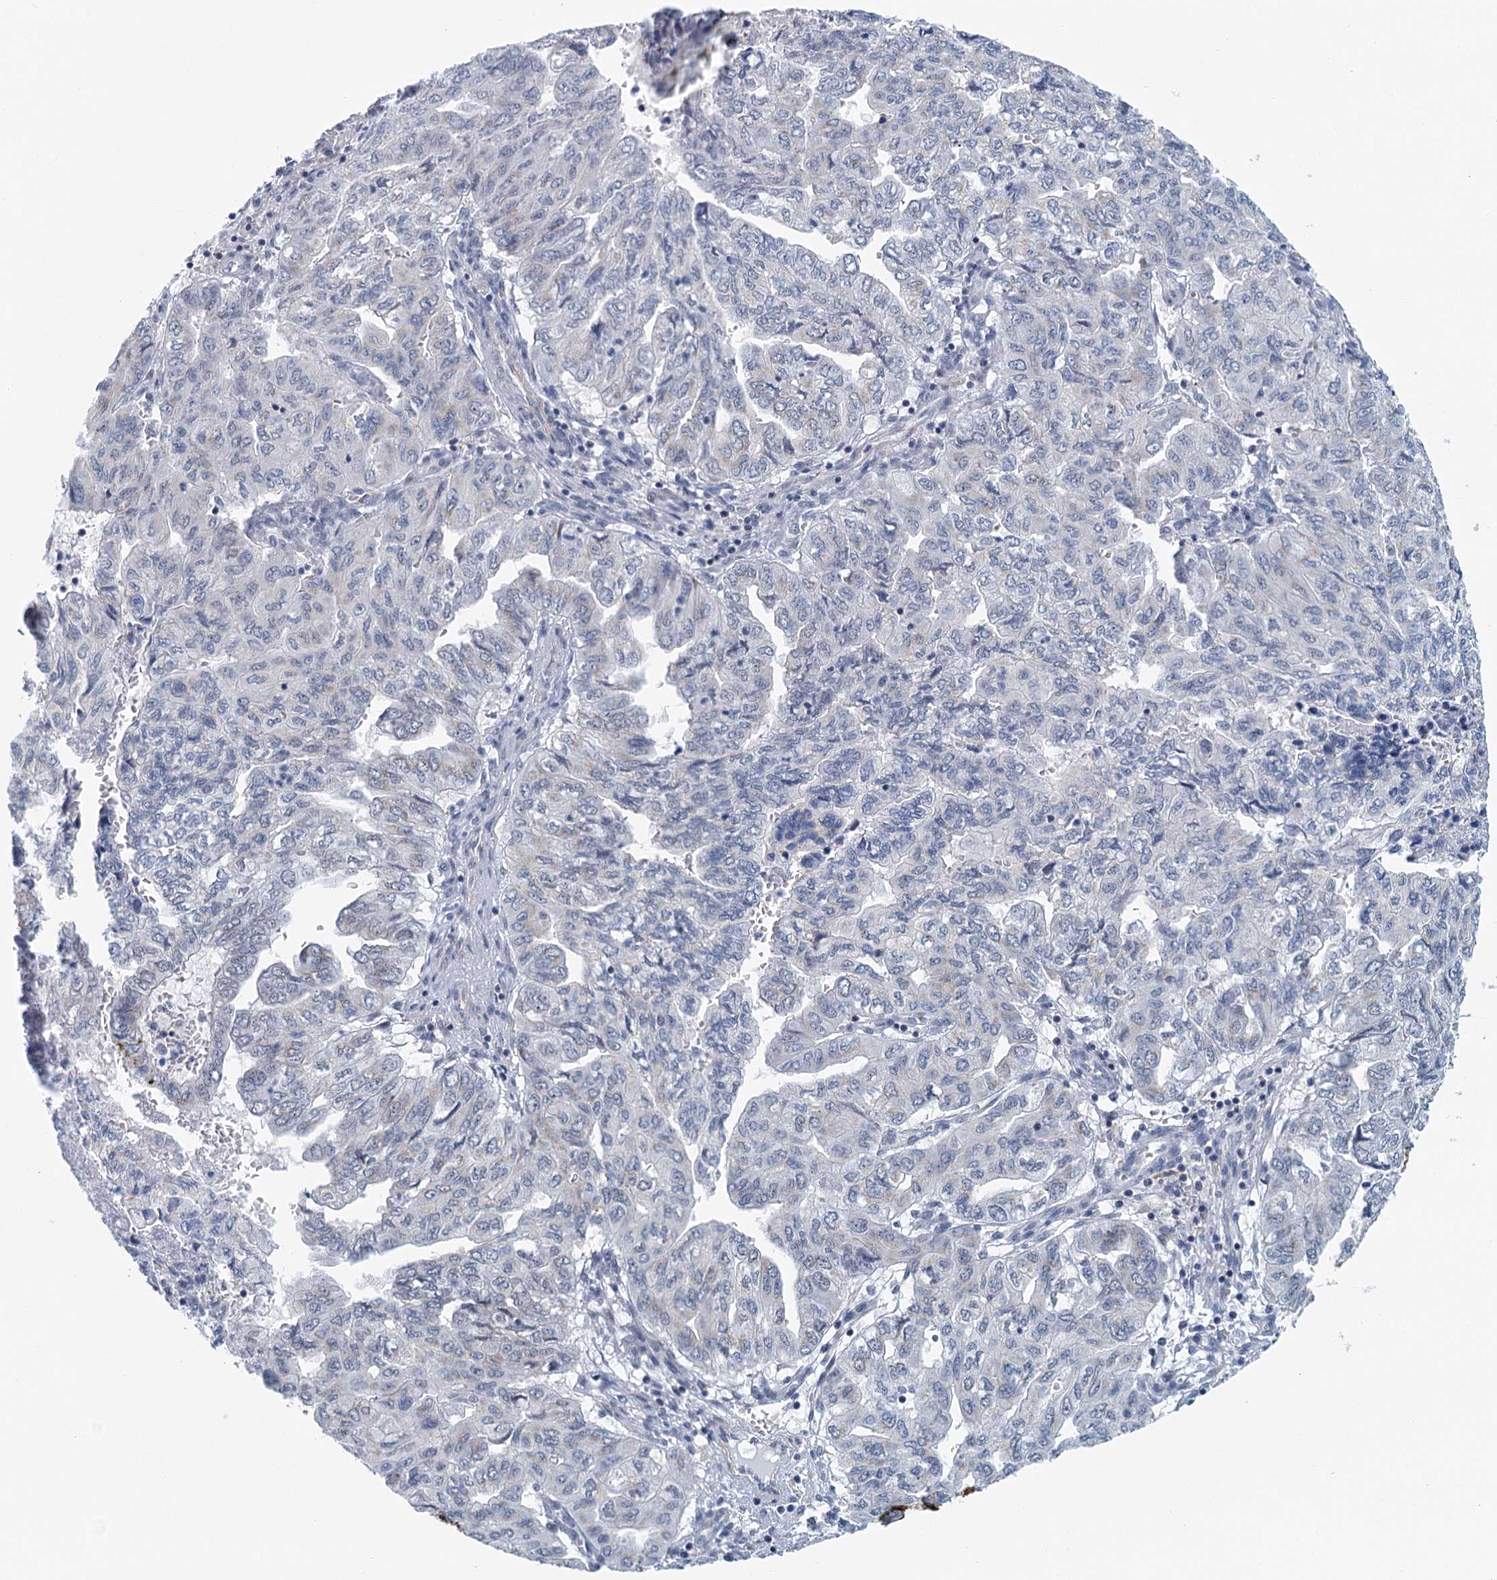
{"staining": {"intensity": "negative", "quantity": "none", "location": "none"}, "tissue": "pancreatic cancer", "cell_type": "Tumor cells", "image_type": "cancer", "snomed": [{"axis": "morphology", "description": "Adenocarcinoma, NOS"}, {"axis": "topography", "description": "Pancreas"}], "caption": "Tumor cells show no significant staining in adenocarcinoma (pancreatic).", "gene": "ZNF527", "patient": {"sex": "male", "age": 51}}